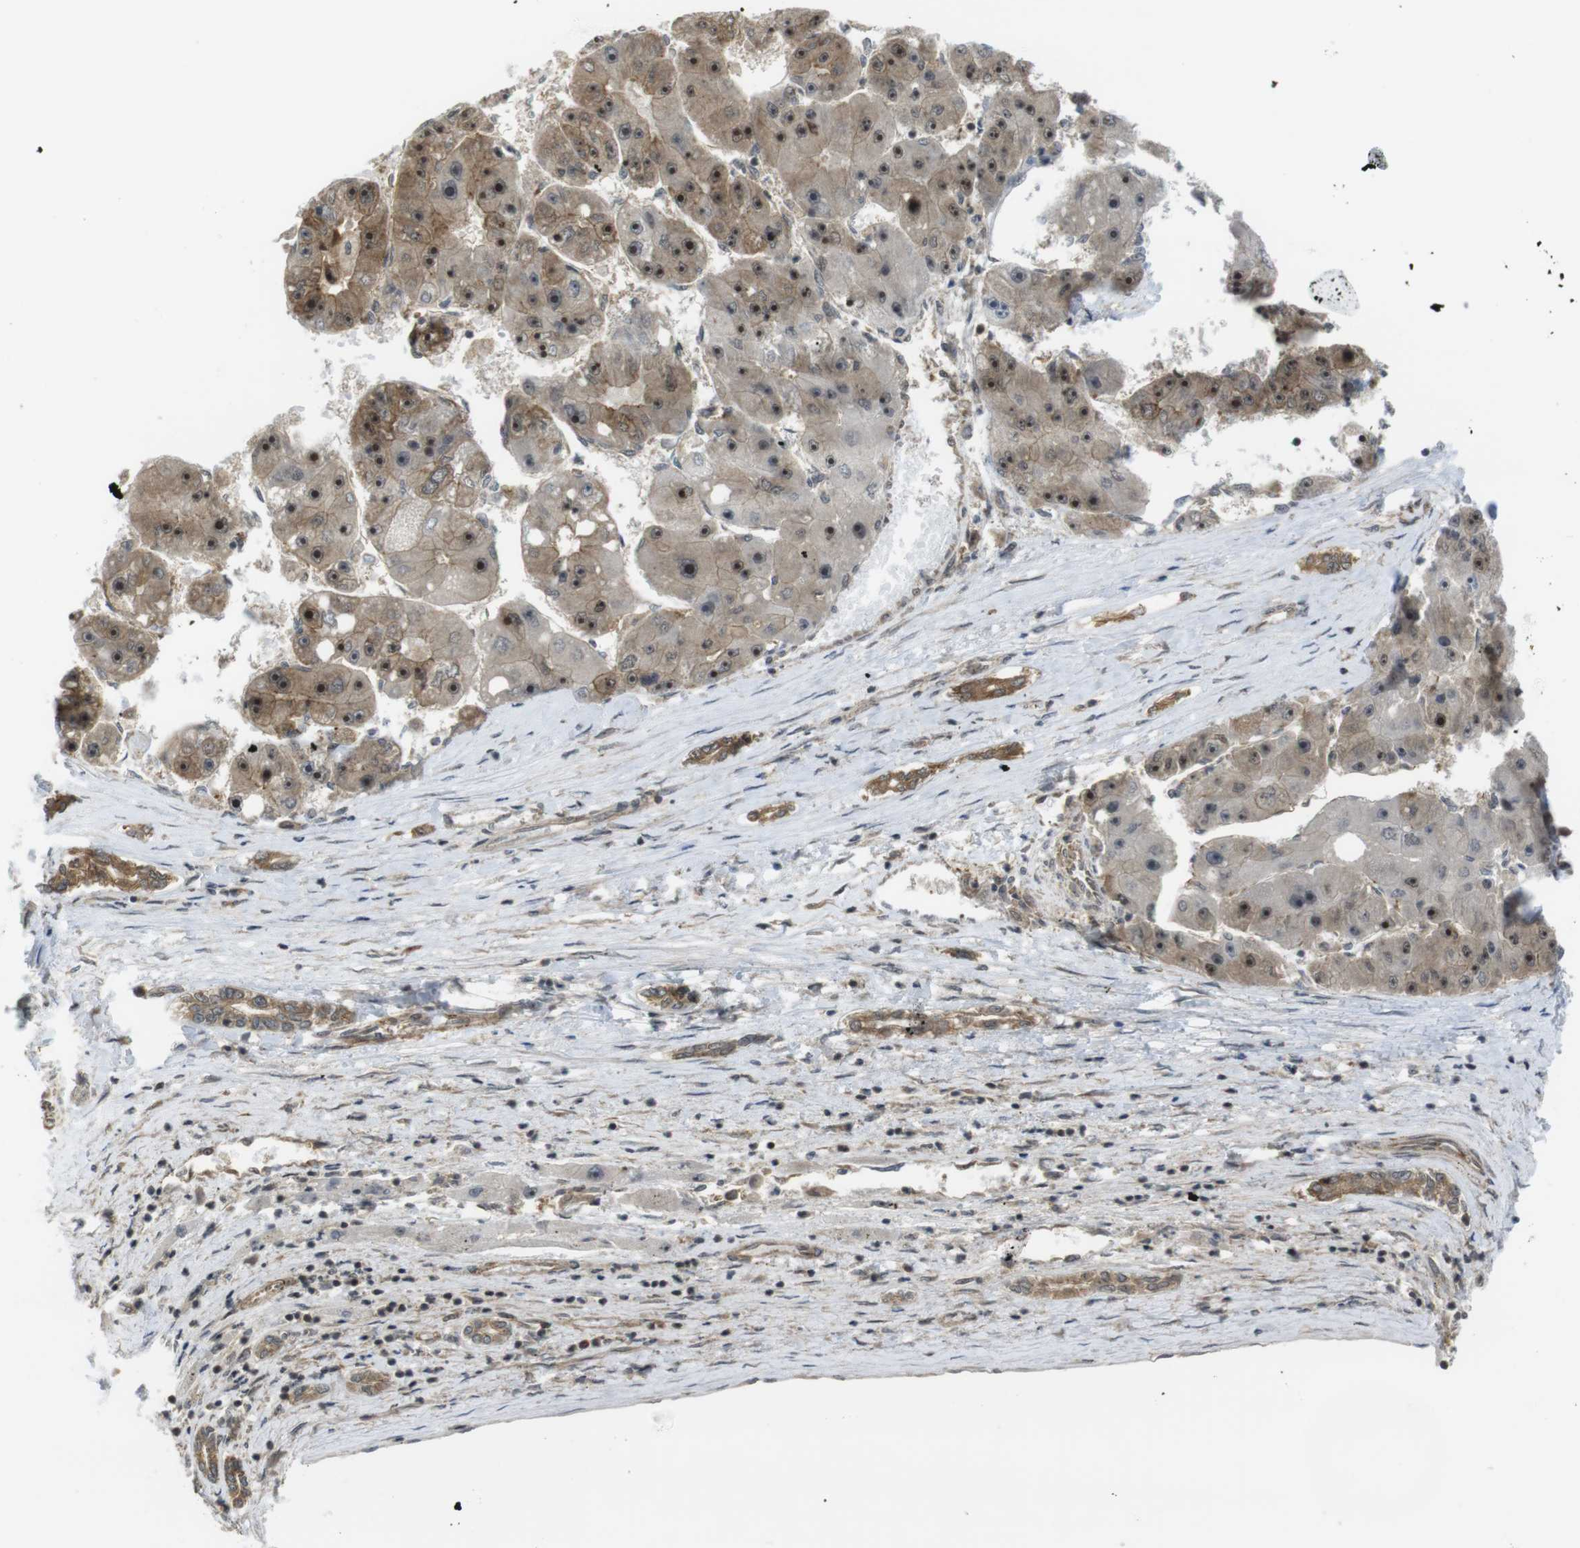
{"staining": {"intensity": "strong", "quantity": ">75%", "location": "cytoplasmic/membranous,nuclear"}, "tissue": "liver cancer", "cell_type": "Tumor cells", "image_type": "cancer", "snomed": [{"axis": "morphology", "description": "Carcinoma, Hepatocellular, NOS"}, {"axis": "topography", "description": "Liver"}], "caption": "Immunohistochemical staining of liver cancer (hepatocellular carcinoma) demonstrates high levels of strong cytoplasmic/membranous and nuclear staining in about >75% of tumor cells.", "gene": "CC2D1A", "patient": {"sex": "female", "age": 61}}